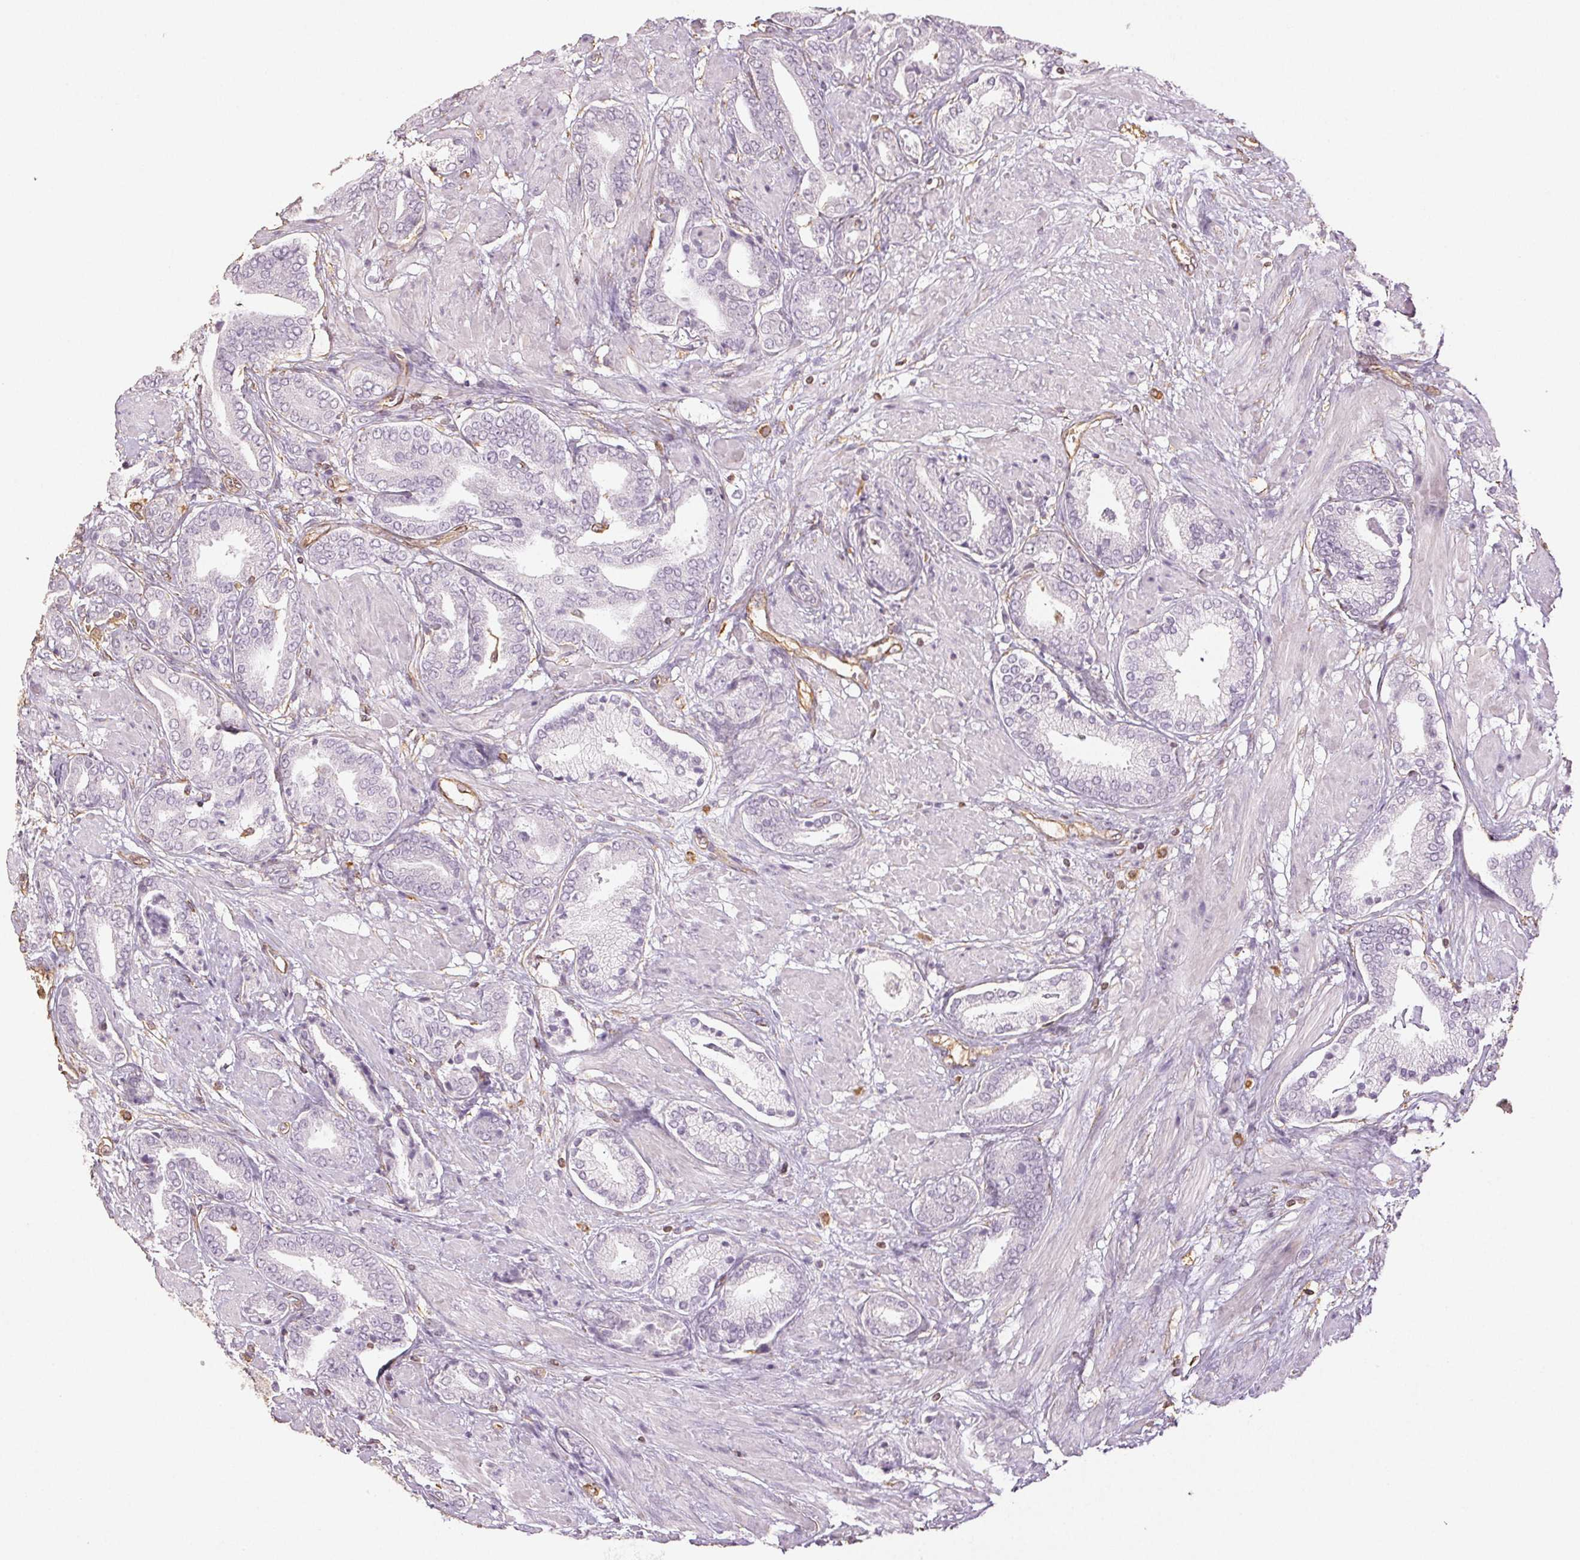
{"staining": {"intensity": "negative", "quantity": "none", "location": "none"}, "tissue": "prostate cancer", "cell_type": "Tumor cells", "image_type": "cancer", "snomed": [{"axis": "morphology", "description": "Adenocarcinoma, High grade"}, {"axis": "topography", "description": "Prostate"}], "caption": "IHC of human prostate cancer exhibits no staining in tumor cells.", "gene": "COL7A1", "patient": {"sex": "male", "age": 56}}